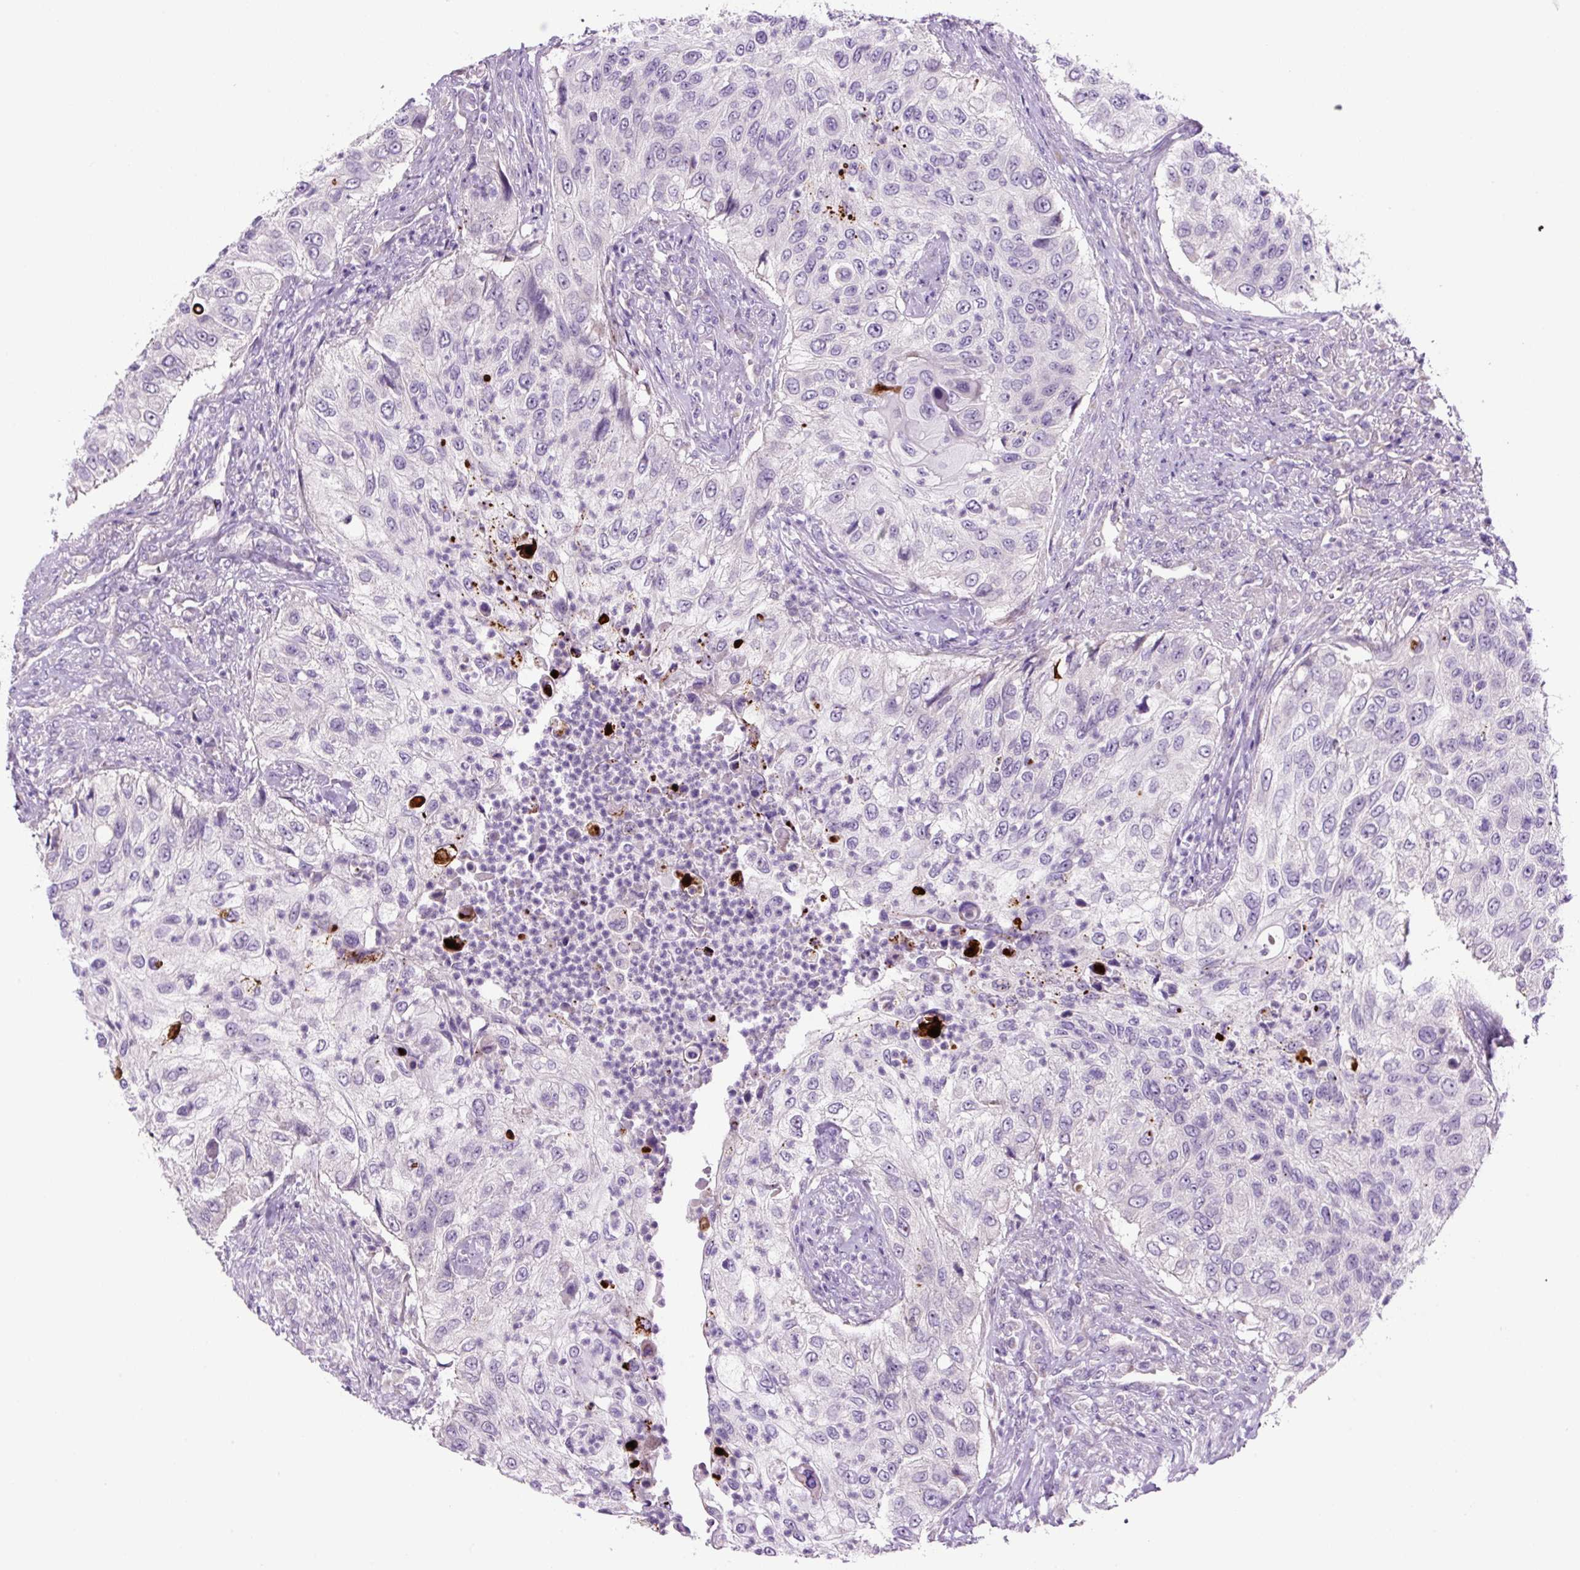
{"staining": {"intensity": "negative", "quantity": "none", "location": "none"}, "tissue": "urothelial cancer", "cell_type": "Tumor cells", "image_type": "cancer", "snomed": [{"axis": "morphology", "description": "Urothelial carcinoma, High grade"}, {"axis": "topography", "description": "Urinary bladder"}], "caption": "This is an immunohistochemistry micrograph of urothelial cancer. There is no positivity in tumor cells.", "gene": "OGDHL", "patient": {"sex": "female", "age": 60}}